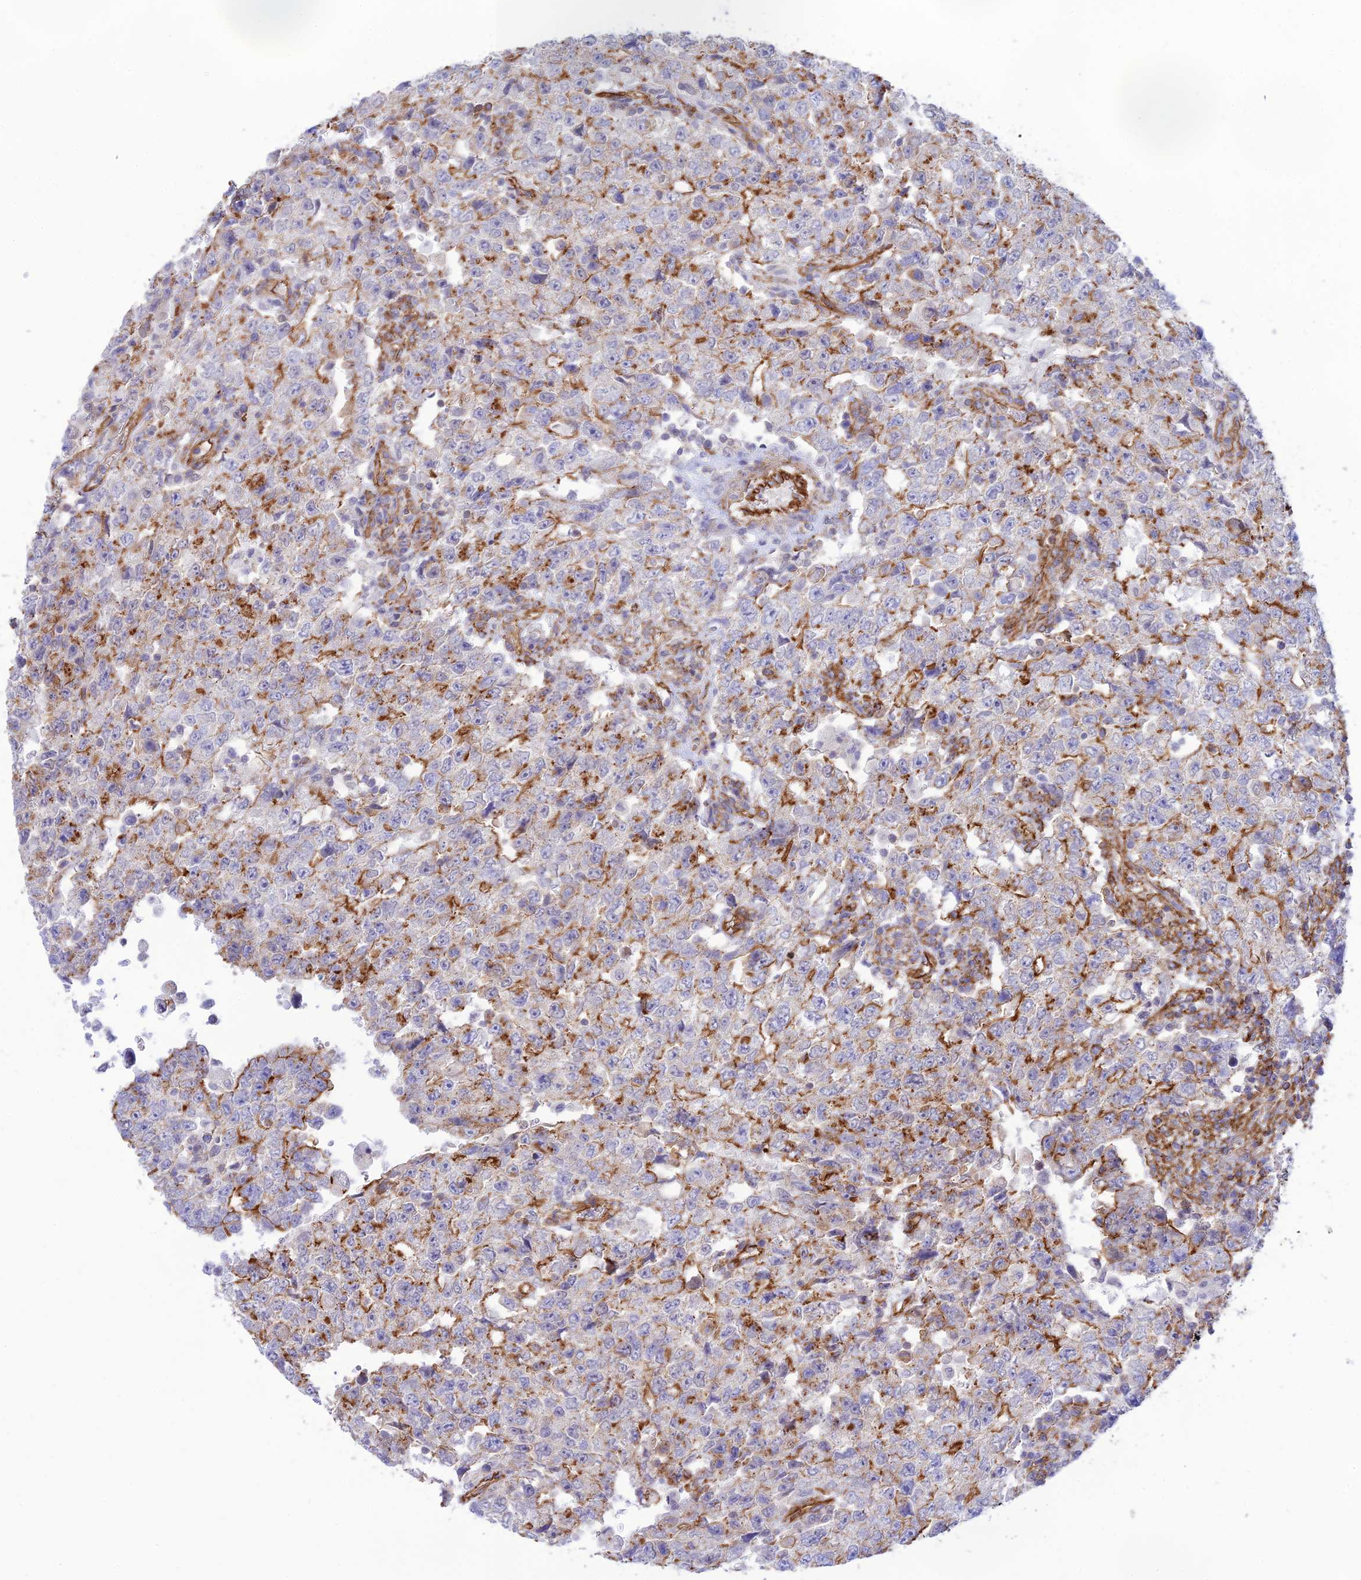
{"staining": {"intensity": "strong", "quantity": "<25%", "location": "cytoplasmic/membranous"}, "tissue": "testis cancer", "cell_type": "Tumor cells", "image_type": "cancer", "snomed": [{"axis": "morphology", "description": "Carcinoma, Embryonal, NOS"}, {"axis": "topography", "description": "Testis"}], "caption": "Testis cancer tissue reveals strong cytoplasmic/membranous positivity in about <25% of tumor cells", "gene": "YPEL5", "patient": {"sex": "male", "age": 26}}